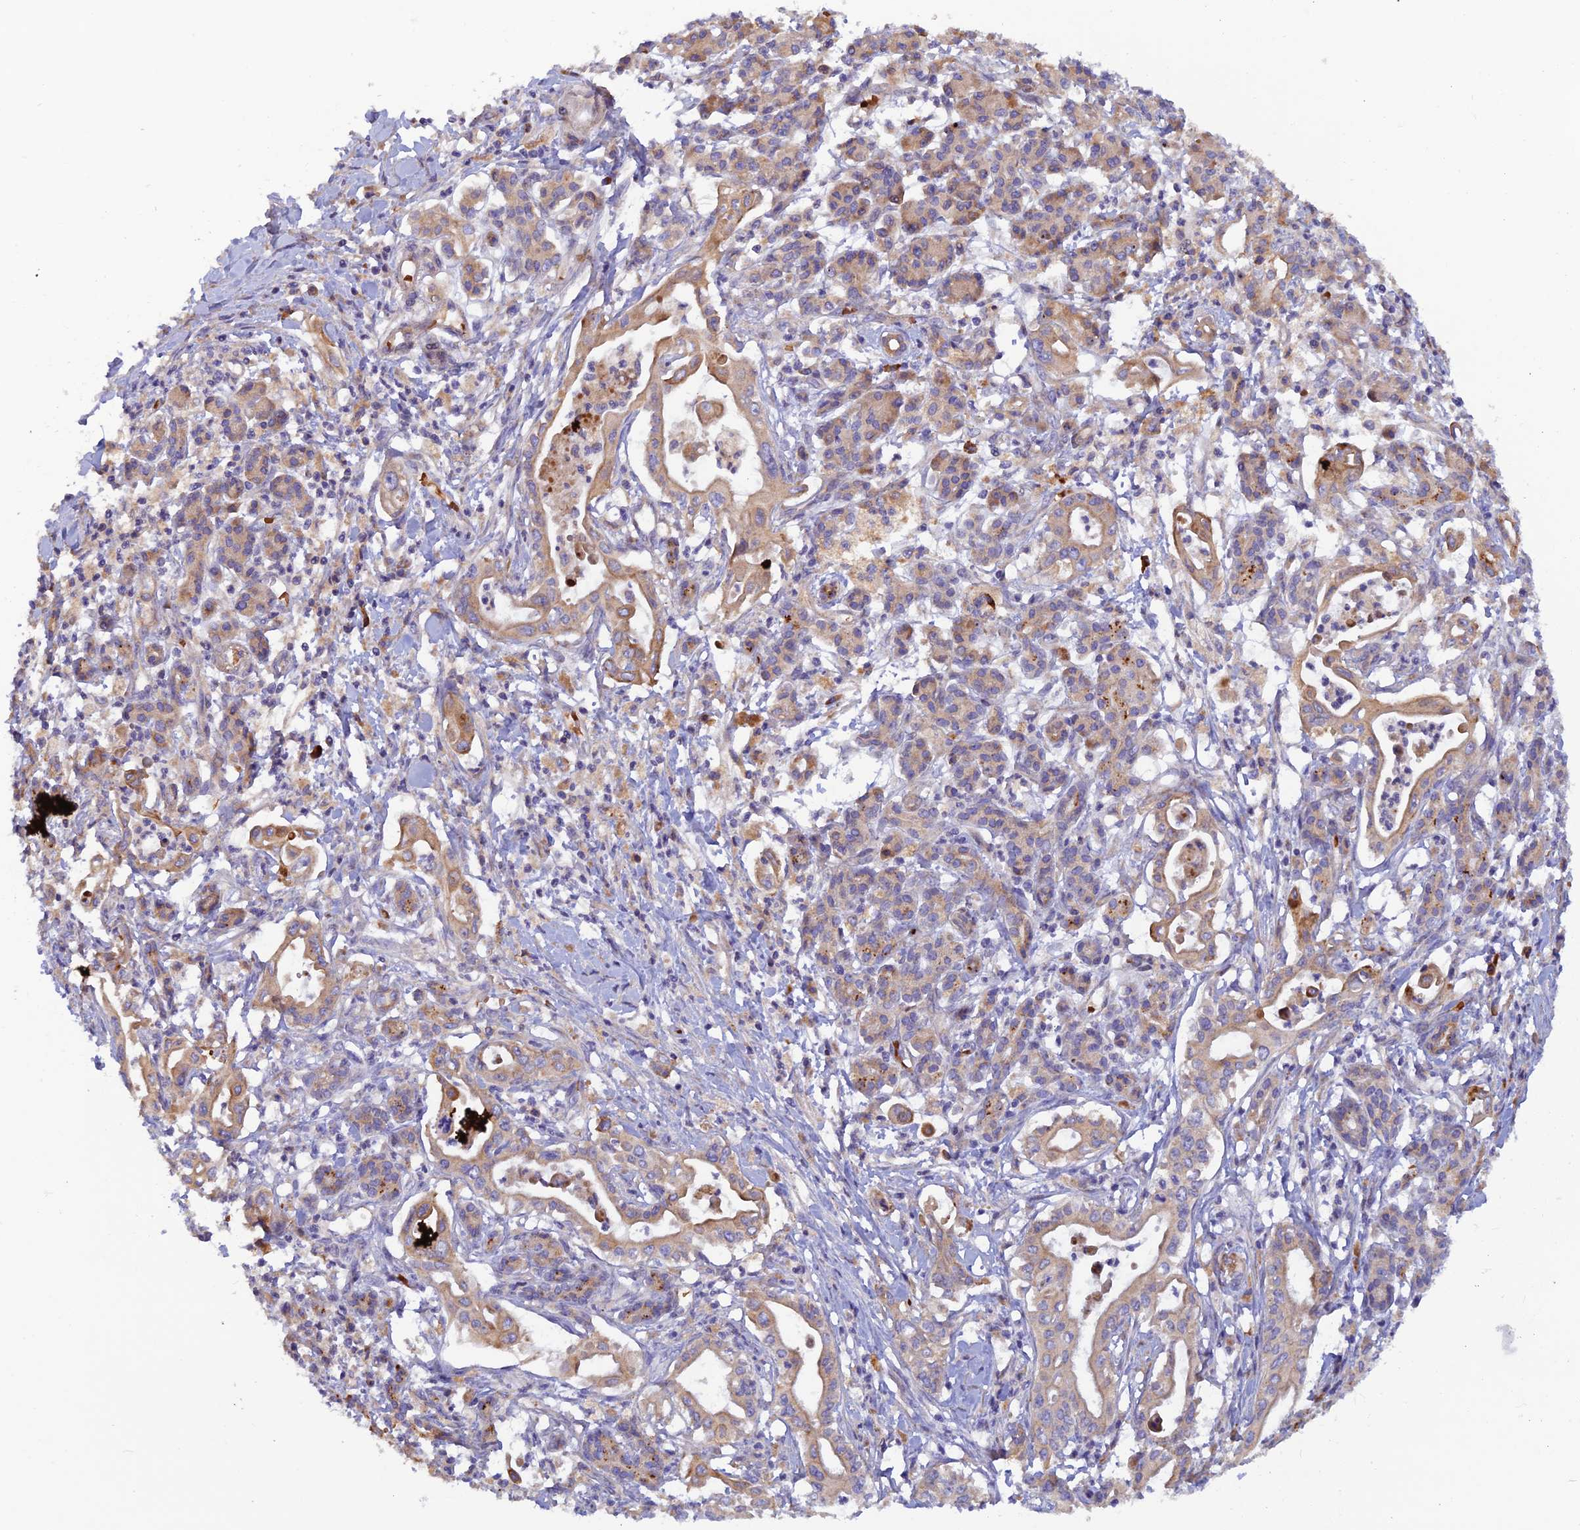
{"staining": {"intensity": "weak", "quantity": ">75%", "location": "cytoplasmic/membranous"}, "tissue": "pancreatic cancer", "cell_type": "Tumor cells", "image_type": "cancer", "snomed": [{"axis": "morphology", "description": "Adenocarcinoma, NOS"}, {"axis": "topography", "description": "Pancreas"}], "caption": "Pancreatic adenocarcinoma stained for a protein (brown) exhibits weak cytoplasmic/membranous positive positivity in about >75% of tumor cells.", "gene": "GMCL1", "patient": {"sex": "female", "age": 77}}